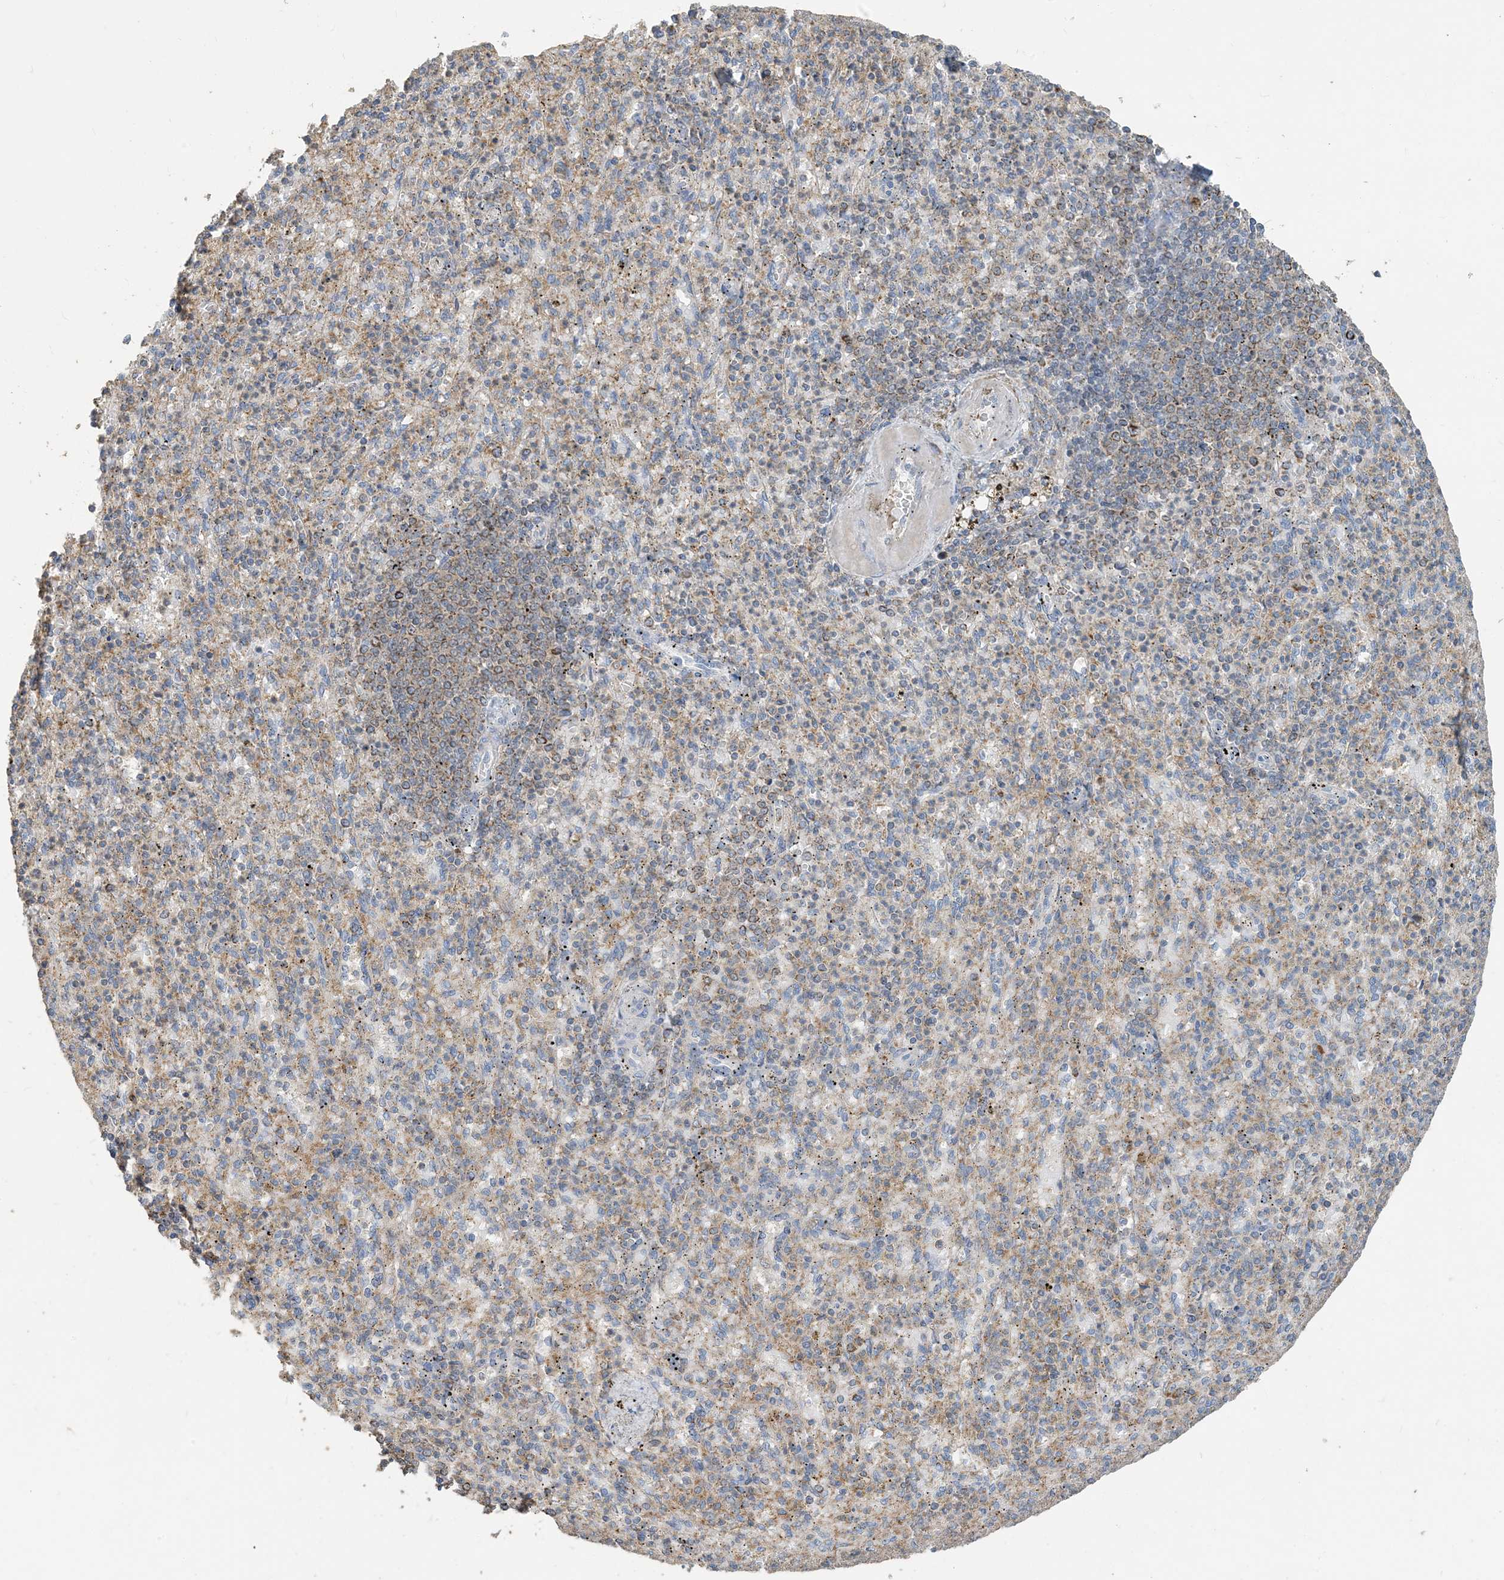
{"staining": {"intensity": "negative", "quantity": "none", "location": "none"}, "tissue": "spleen", "cell_type": "Cells in red pulp", "image_type": "normal", "snomed": [{"axis": "morphology", "description": "Normal tissue, NOS"}, {"axis": "topography", "description": "Spleen"}], "caption": "Cells in red pulp are negative for brown protein staining in unremarkable spleen. The staining is performed using DAB (3,3'-diaminobenzidine) brown chromogen with nuclei counter-stained in using hematoxylin.", "gene": "ECHDC1", "patient": {"sex": "female", "age": 74}}